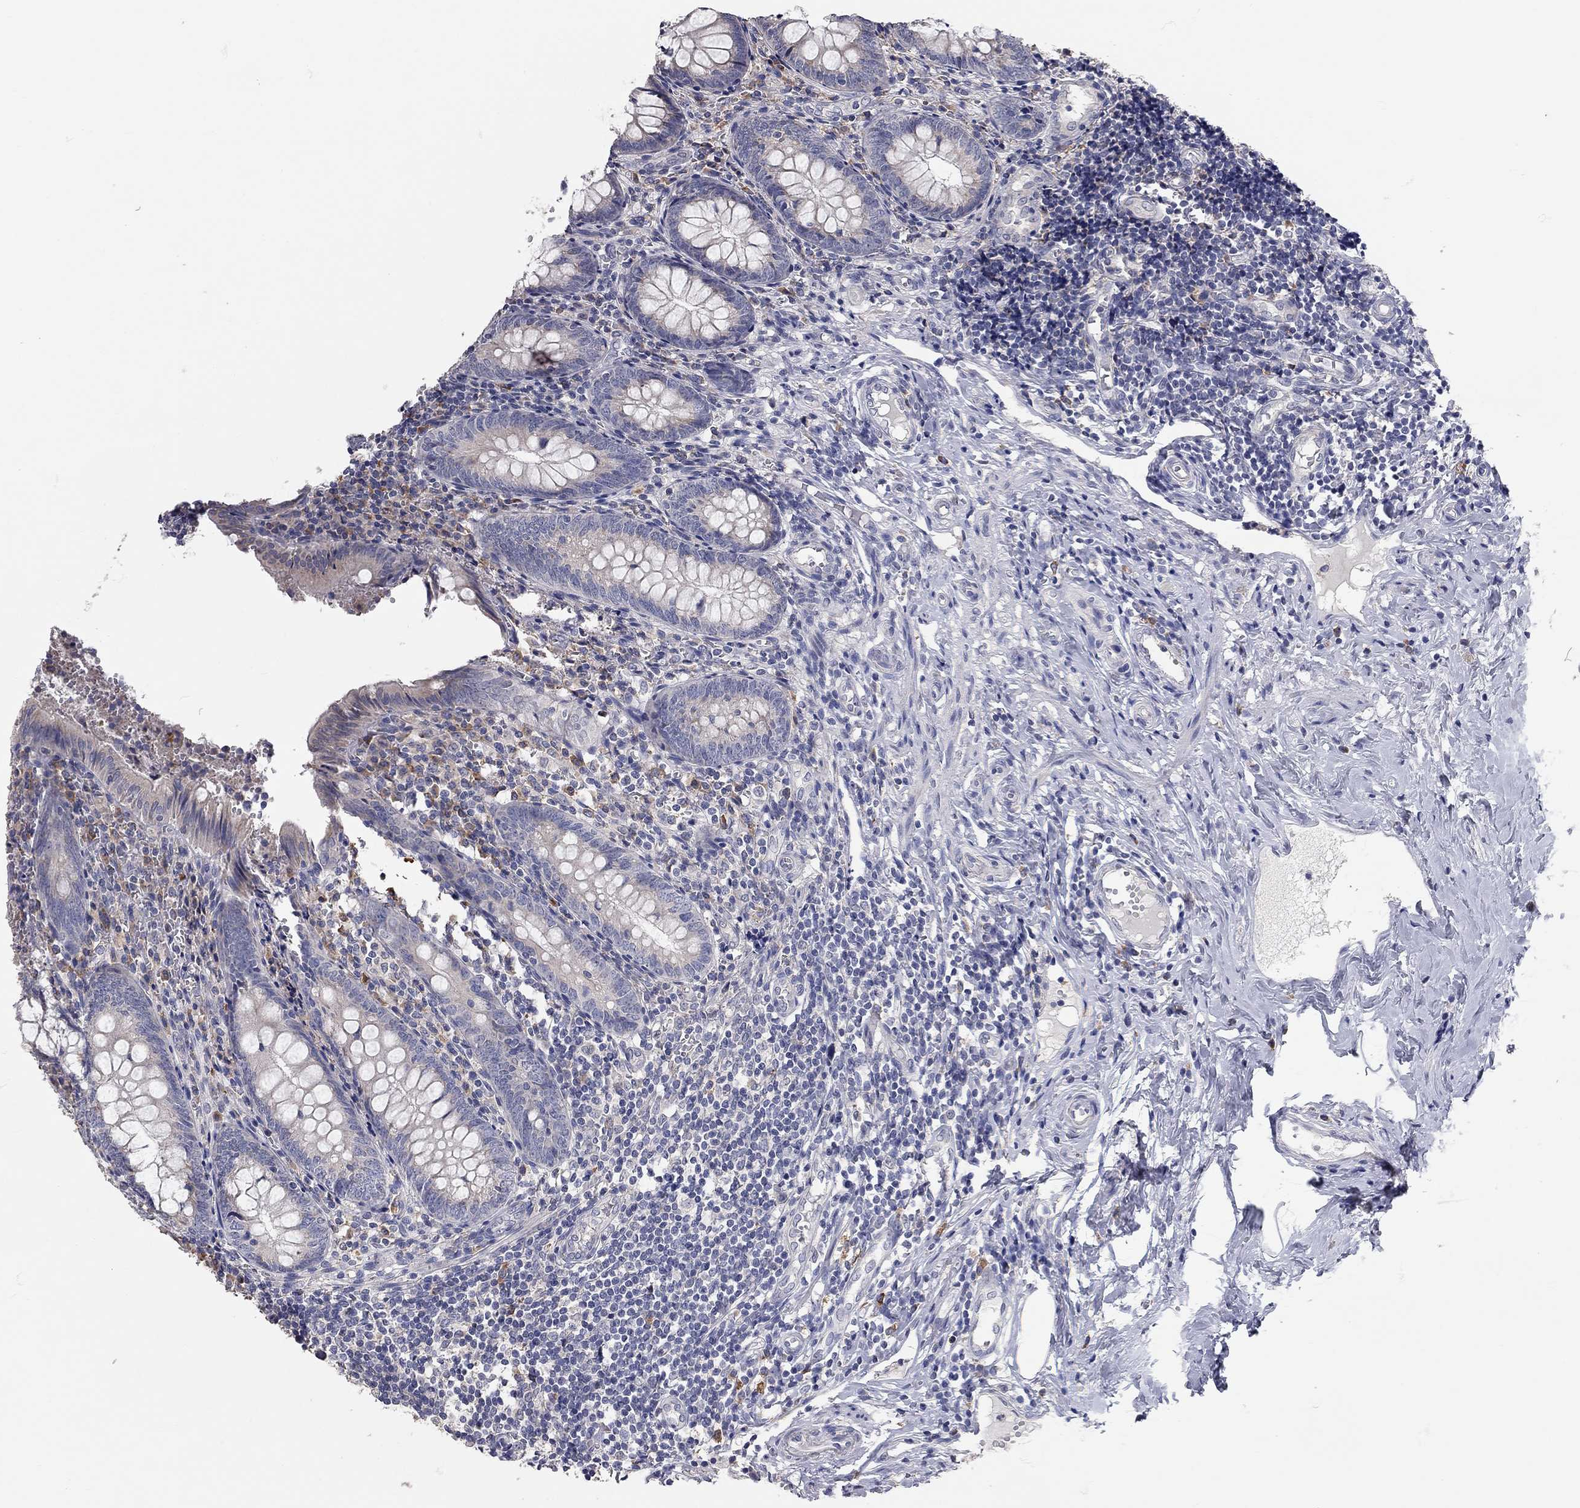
{"staining": {"intensity": "negative", "quantity": "none", "location": "none"}, "tissue": "appendix", "cell_type": "Glandular cells", "image_type": "normal", "snomed": [{"axis": "morphology", "description": "Normal tissue, NOS"}, {"axis": "topography", "description": "Appendix"}], "caption": "Immunohistochemical staining of benign appendix exhibits no significant expression in glandular cells.", "gene": "XAGE2", "patient": {"sex": "female", "age": 23}}